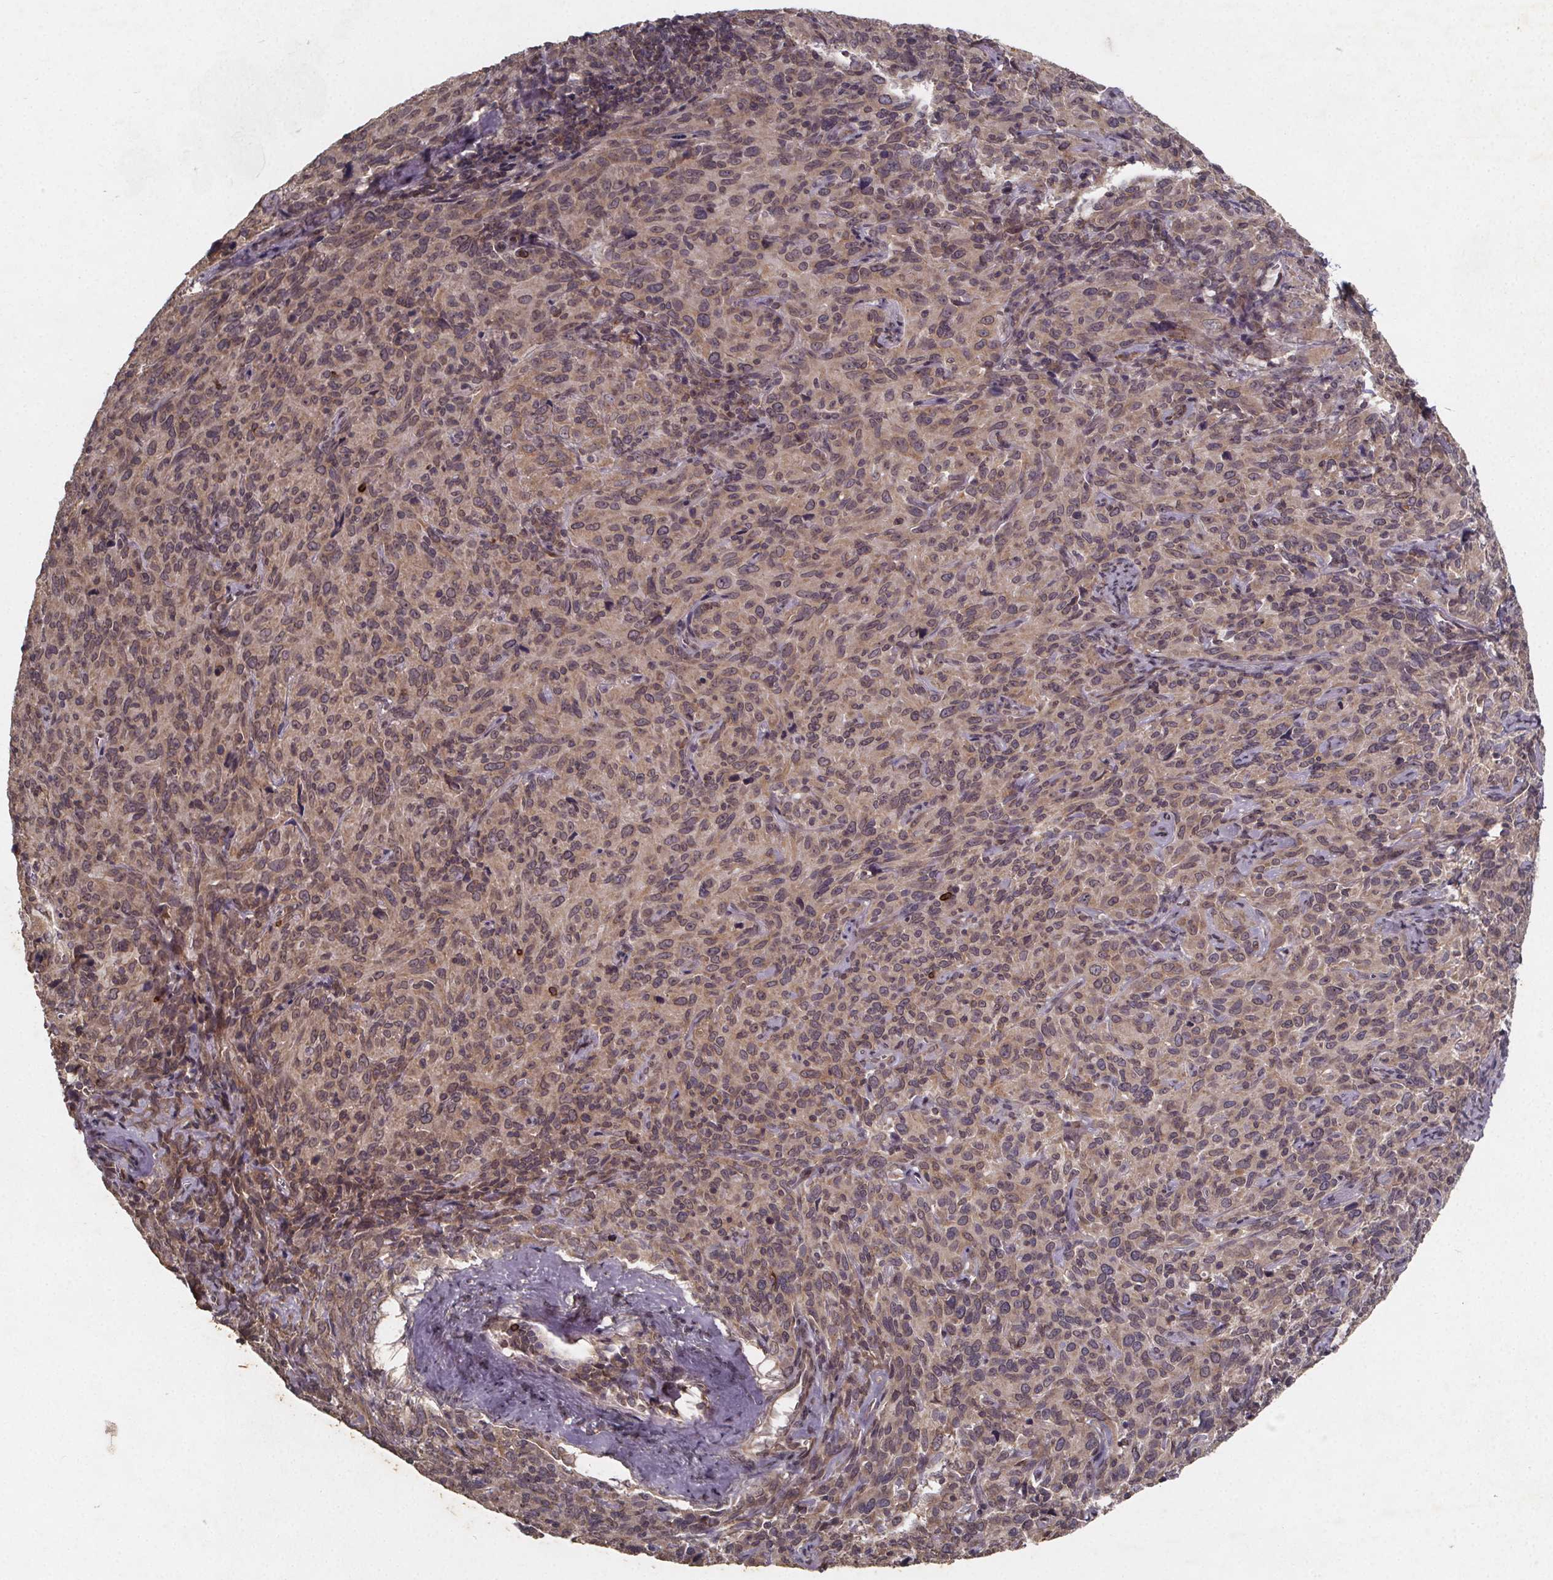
{"staining": {"intensity": "moderate", "quantity": "25%-75%", "location": "cytoplasmic/membranous"}, "tissue": "cervical cancer", "cell_type": "Tumor cells", "image_type": "cancer", "snomed": [{"axis": "morphology", "description": "Squamous cell carcinoma, NOS"}, {"axis": "topography", "description": "Cervix"}], "caption": "IHC of human squamous cell carcinoma (cervical) exhibits medium levels of moderate cytoplasmic/membranous positivity in about 25%-75% of tumor cells. The protein is shown in brown color, while the nuclei are stained blue.", "gene": "PIERCE2", "patient": {"sex": "female", "age": 51}}